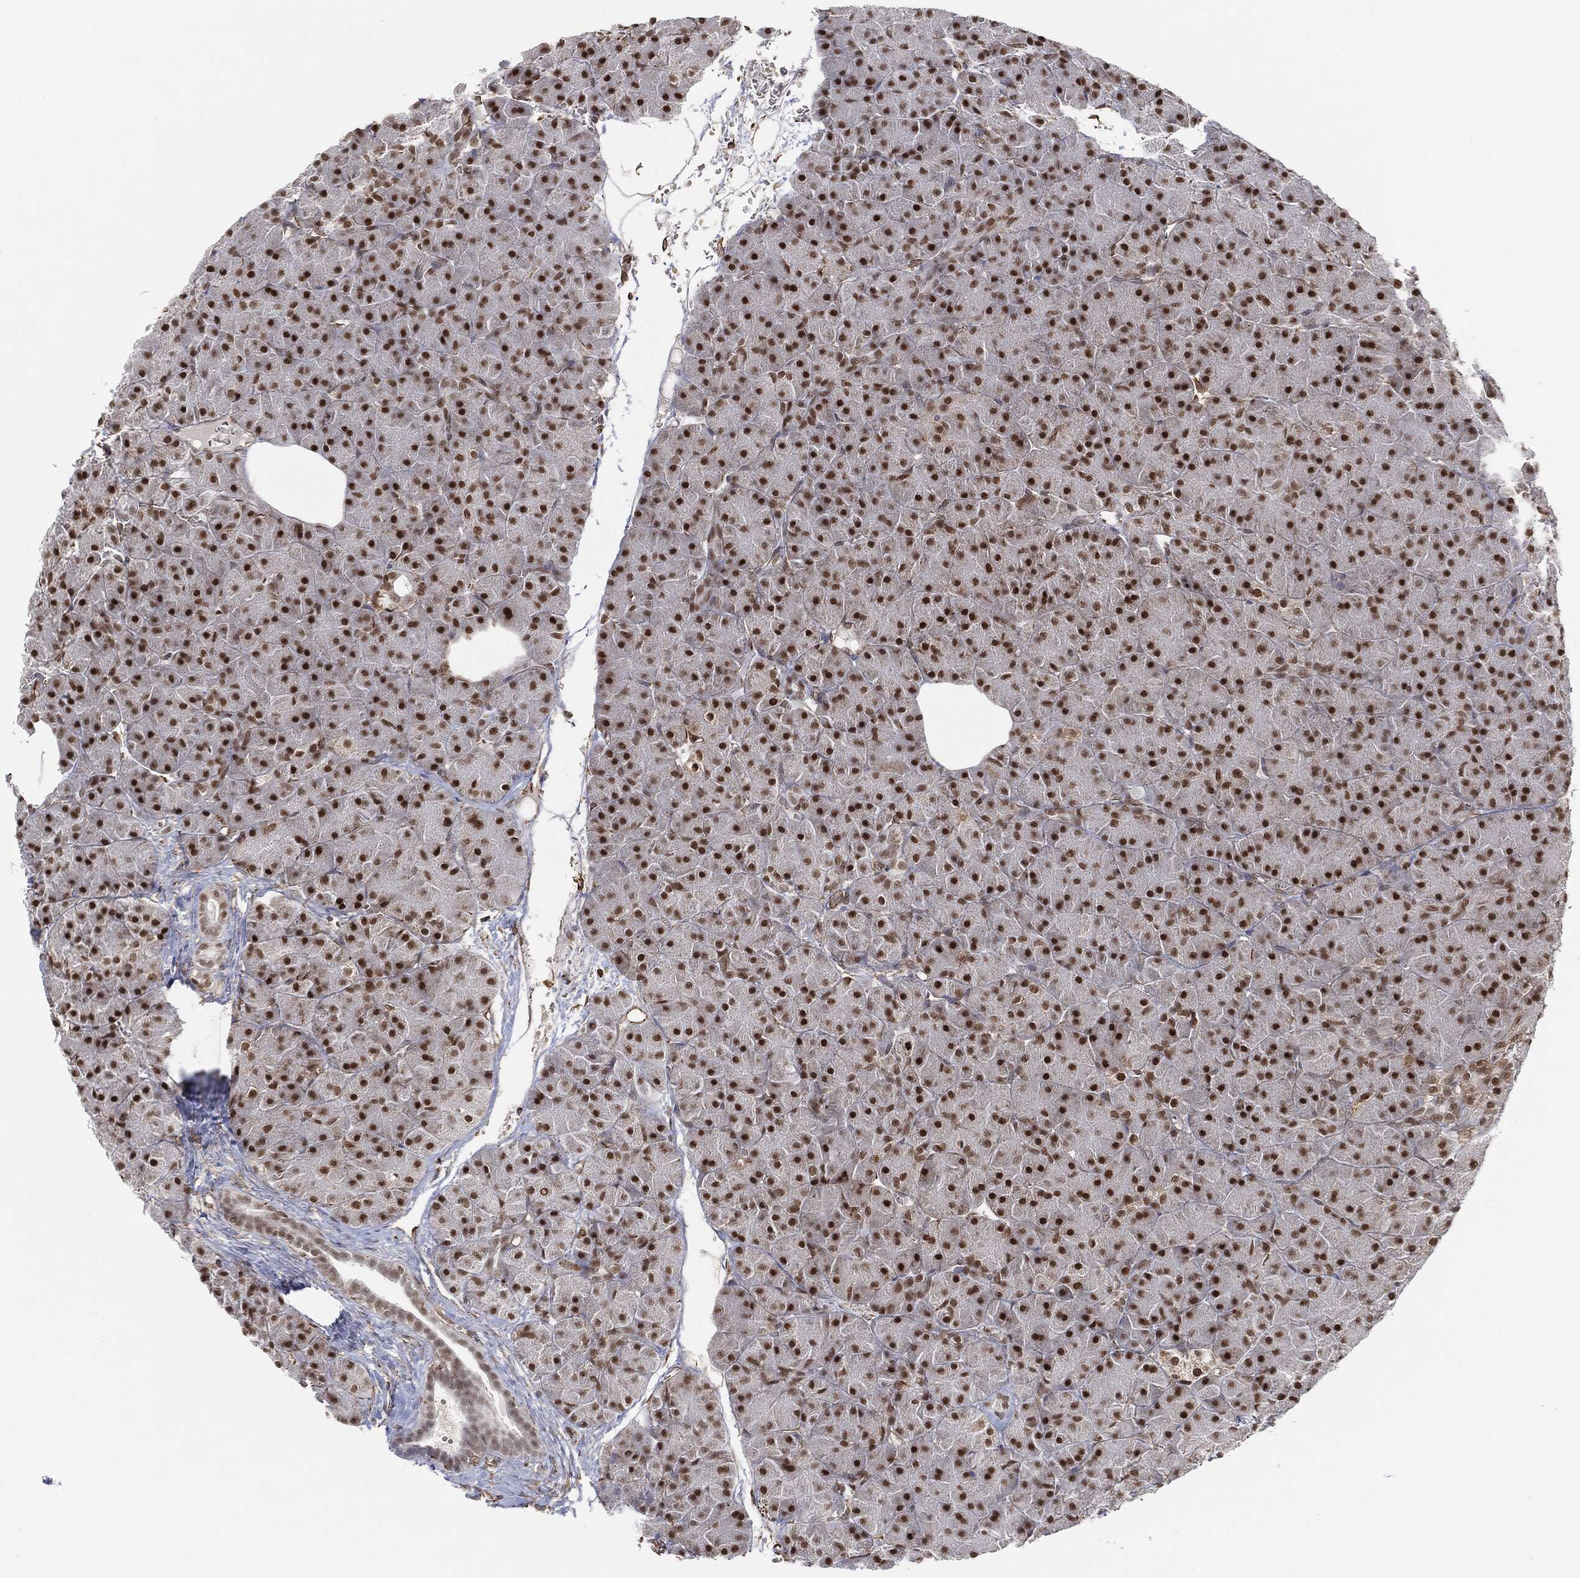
{"staining": {"intensity": "strong", "quantity": "25%-75%", "location": "nuclear"}, "tissue": "pancreas", "cell_type": "Exocrine glandular cells", "image_type": "normal", "snomed": [{"axis": "morphology", "description": "Normal tissue, NOS"}, {"axis": "topography", "description": "Pancreas"}], "caption": "Approximately 25%-75% of exocrine glandular cells in unremarkable pancreas exhibit strong nuclear protein positivity as visualized by brown immunohistochemical staining.", "gene": "TP53RK", "patient": {"sex": "male", "age": 61}}